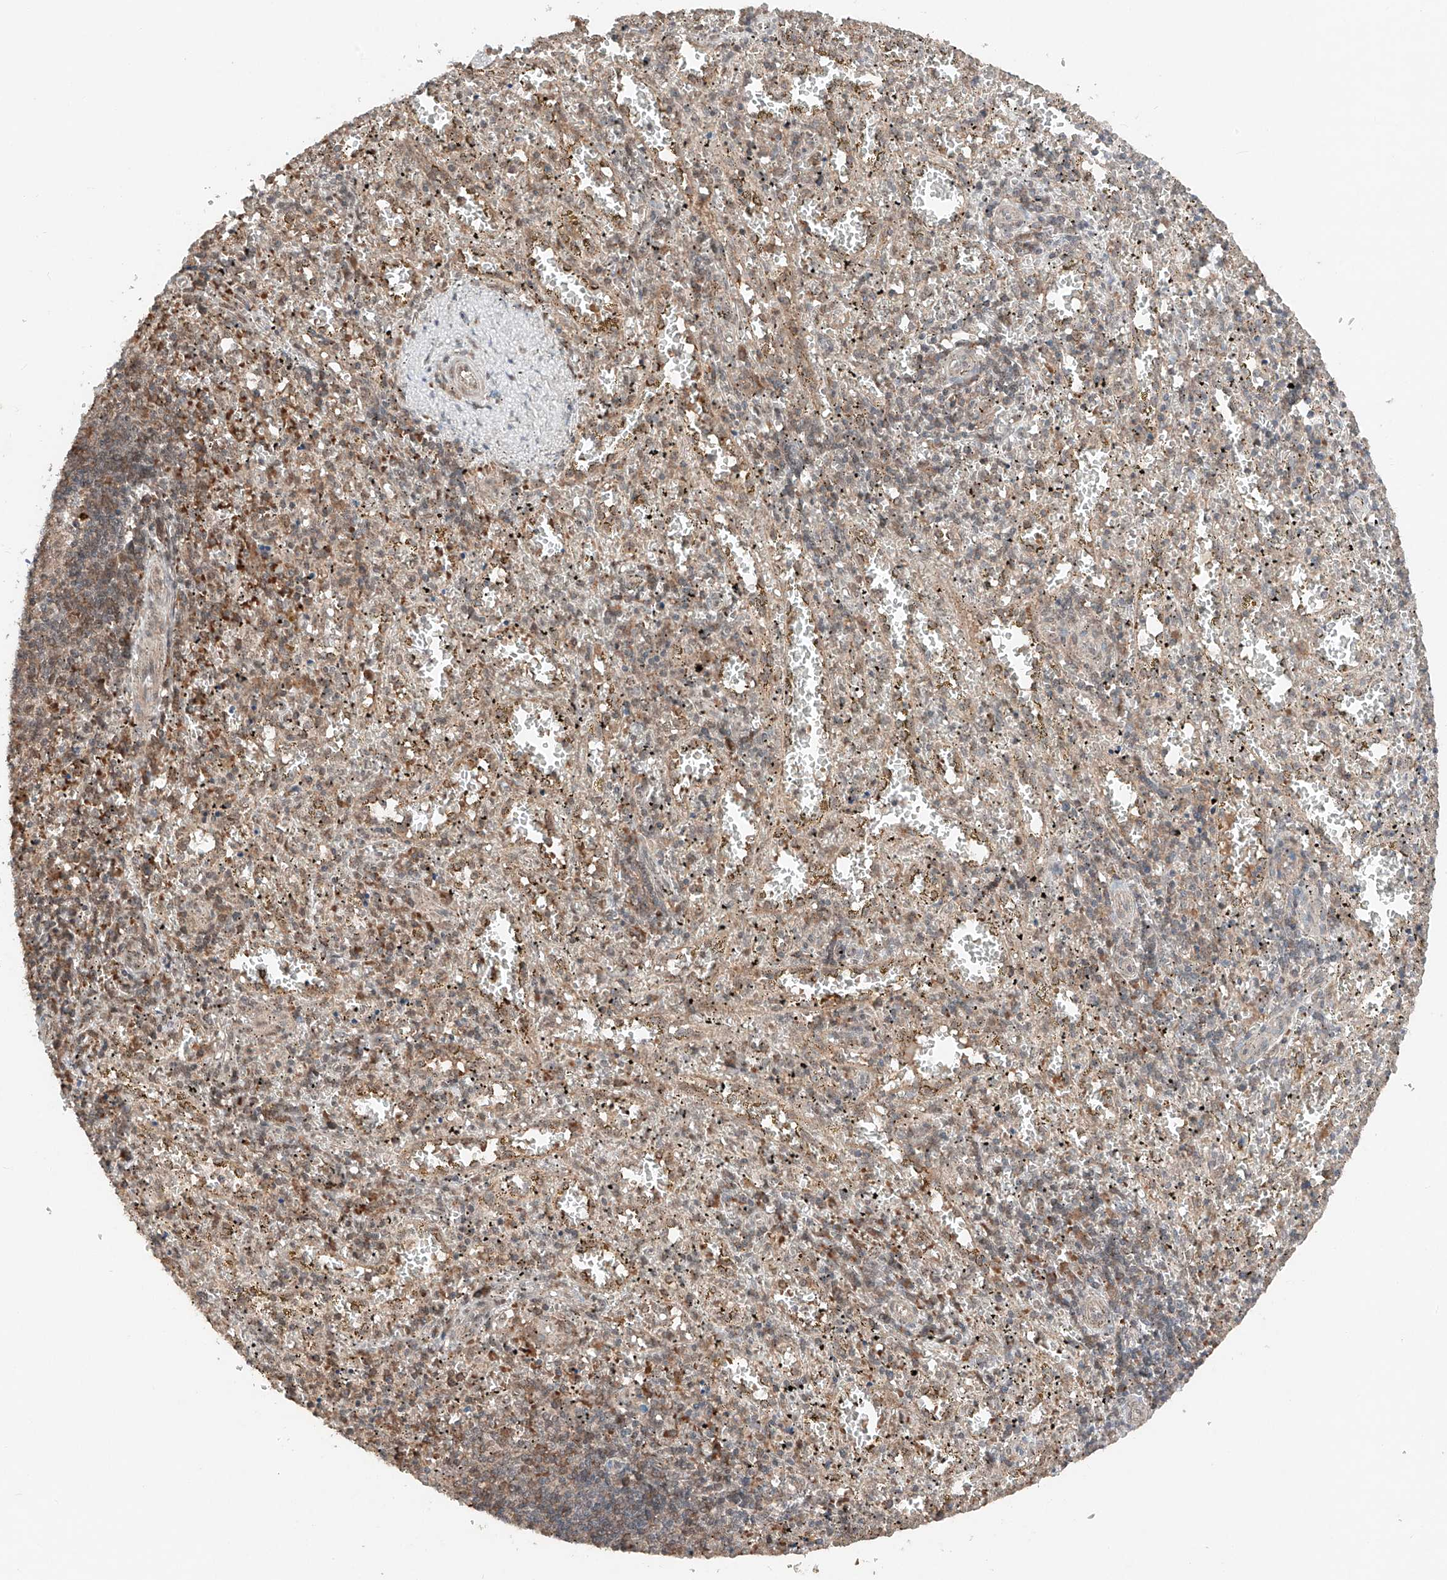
{"staining": {"intensity": "weak", "quantity": "25%-75%", "location": "cytoplasmic/membranous,nuclear"}, "tissue": "spleen", "cell_type": "Cells in red pulp", "image_type": "normal", "snomed": [{"axis": "morphology", "description": "Normal tissue, NOS"}, {"axis": "topography", "description": "Spleen"}], "caption": "IHC micrograph of benign spleen: human spleen stained using IHC reveals low levels of weak protein expression localized specifically in the cytoplasmic/membranous,nuclear of cells in red pulp, appearing as a cytoplasmic/membranous,nuclear brown color.", "gene": "TBX4", "patient": {"sex": "male", "age": 11}}